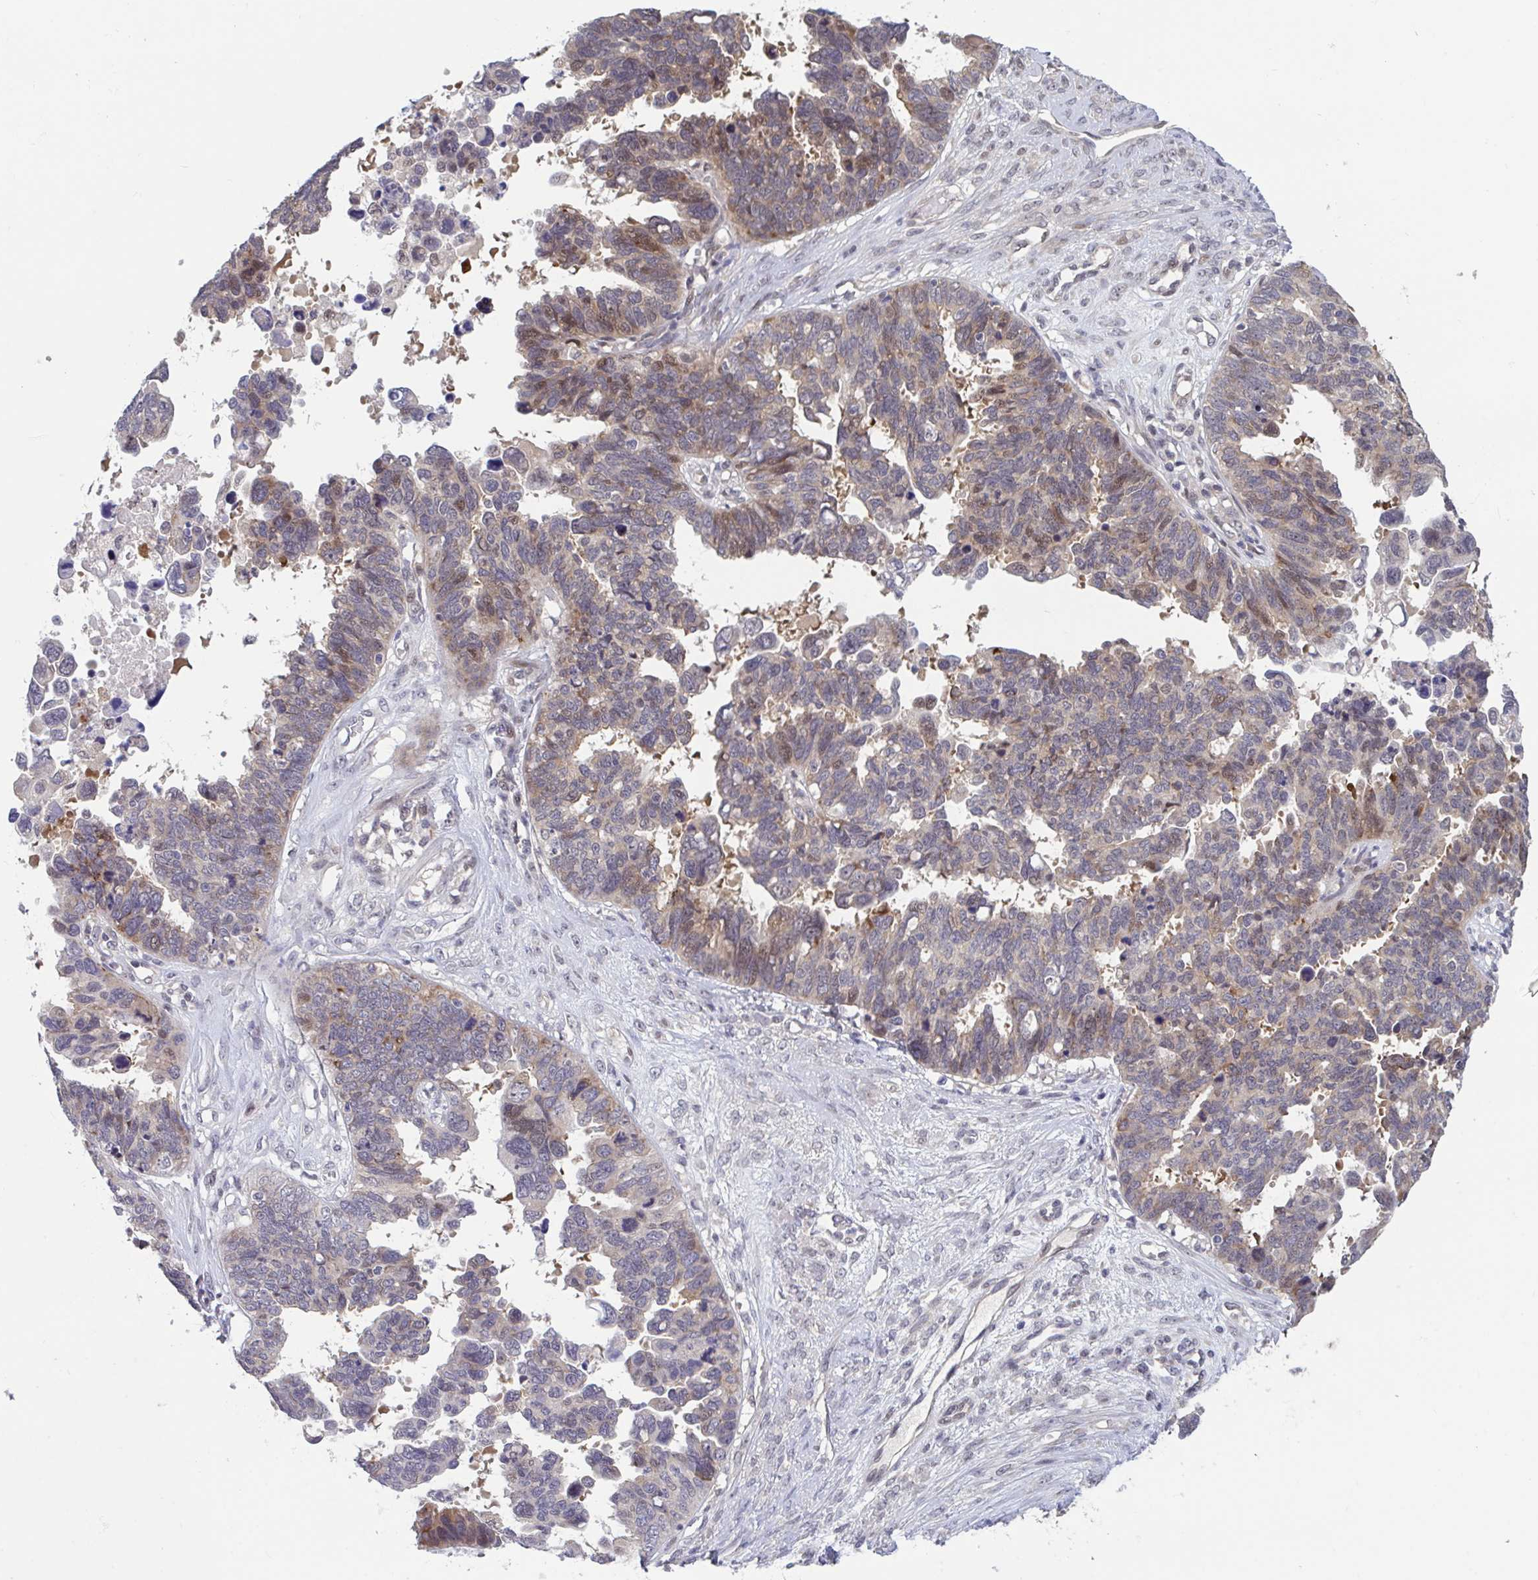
{"staining": {"intensity": "moderate", "quantity": "25%-75%", "location": "cytoplasmic/membranous,nuclear"}, "tissue": "ovarian cancer", "cell_type": "Tumor cells", "image_type": "cancer", "snomed": [{"axis": "morphology", "description": "Cystadenocarcinoma, serous, NOS"}, {"axis": "topography", "description": "Ovary"}], "caption": "High-magnification brightfield microscopy of ovarian cancer stained with DAB (brown) and counterstained with hematoxylin (blue). tumor cells exhibit moderate cytoplasmic/membranous and nuclear staining is identified in about25%-75% of cells.", "gene": "RIOK1", "patient": {"sex": "female", "age": 60}}